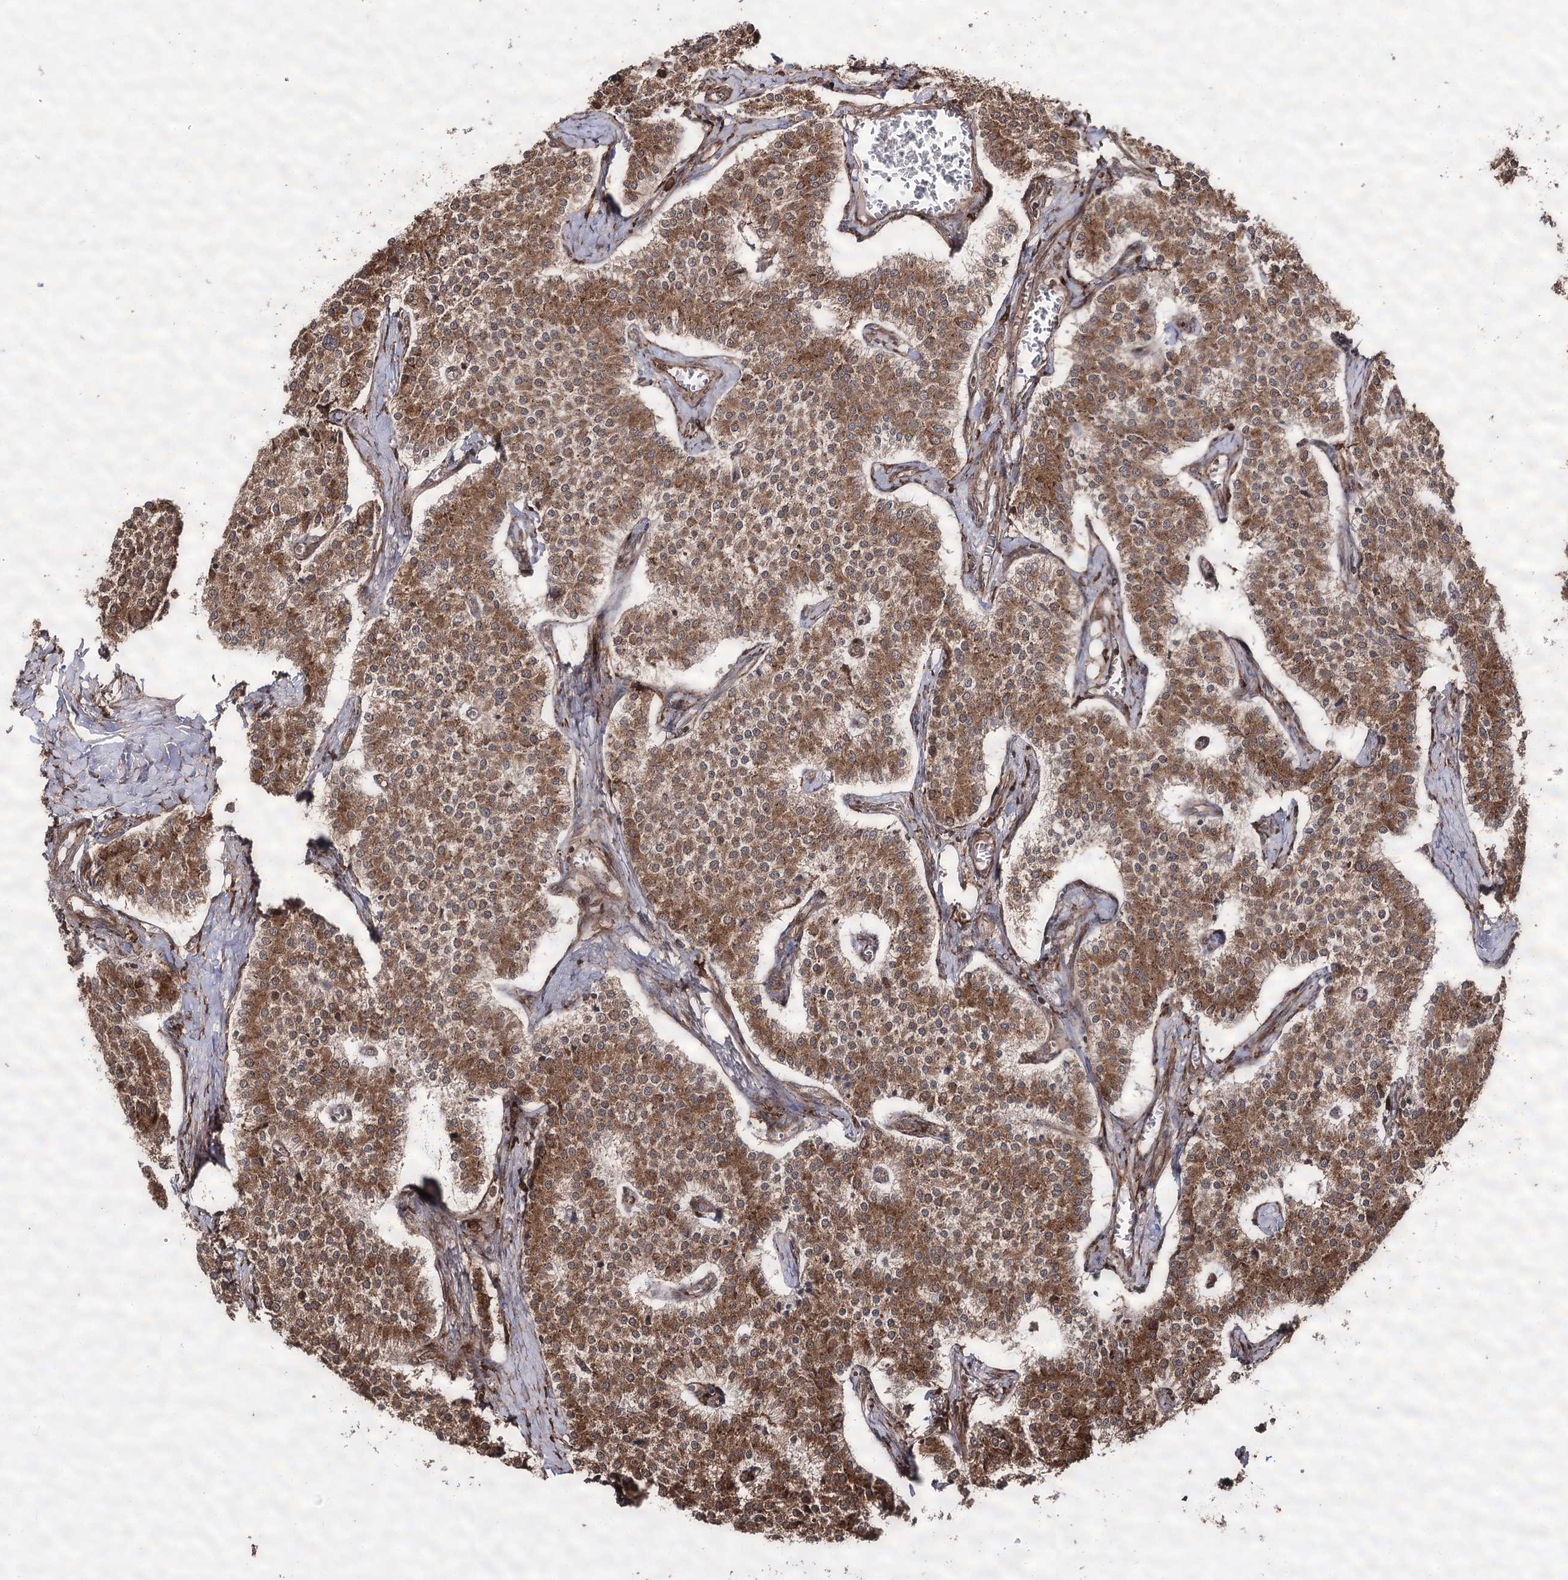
{"staining": {"intensity": "moderate", "quantity": ">75%", "location": "cytoplasmic/membranous"}, "tissue": "carcinoid", "cell_type": "Tumor cells", "image_type": "cancer", "snomed": [{"axis": "morphology", "description": "Carcinoid, malignant, NOS"}, {"axis": "topography", "description": "Colon"}], "caption": "This is an image of immunohistochemistry staining of carcinoid, which shows moderate staining in the cytoplasmic/membranous of tumor cells.", "gene": "FANCL", "patient": {"sex": "female", "age": 52}}